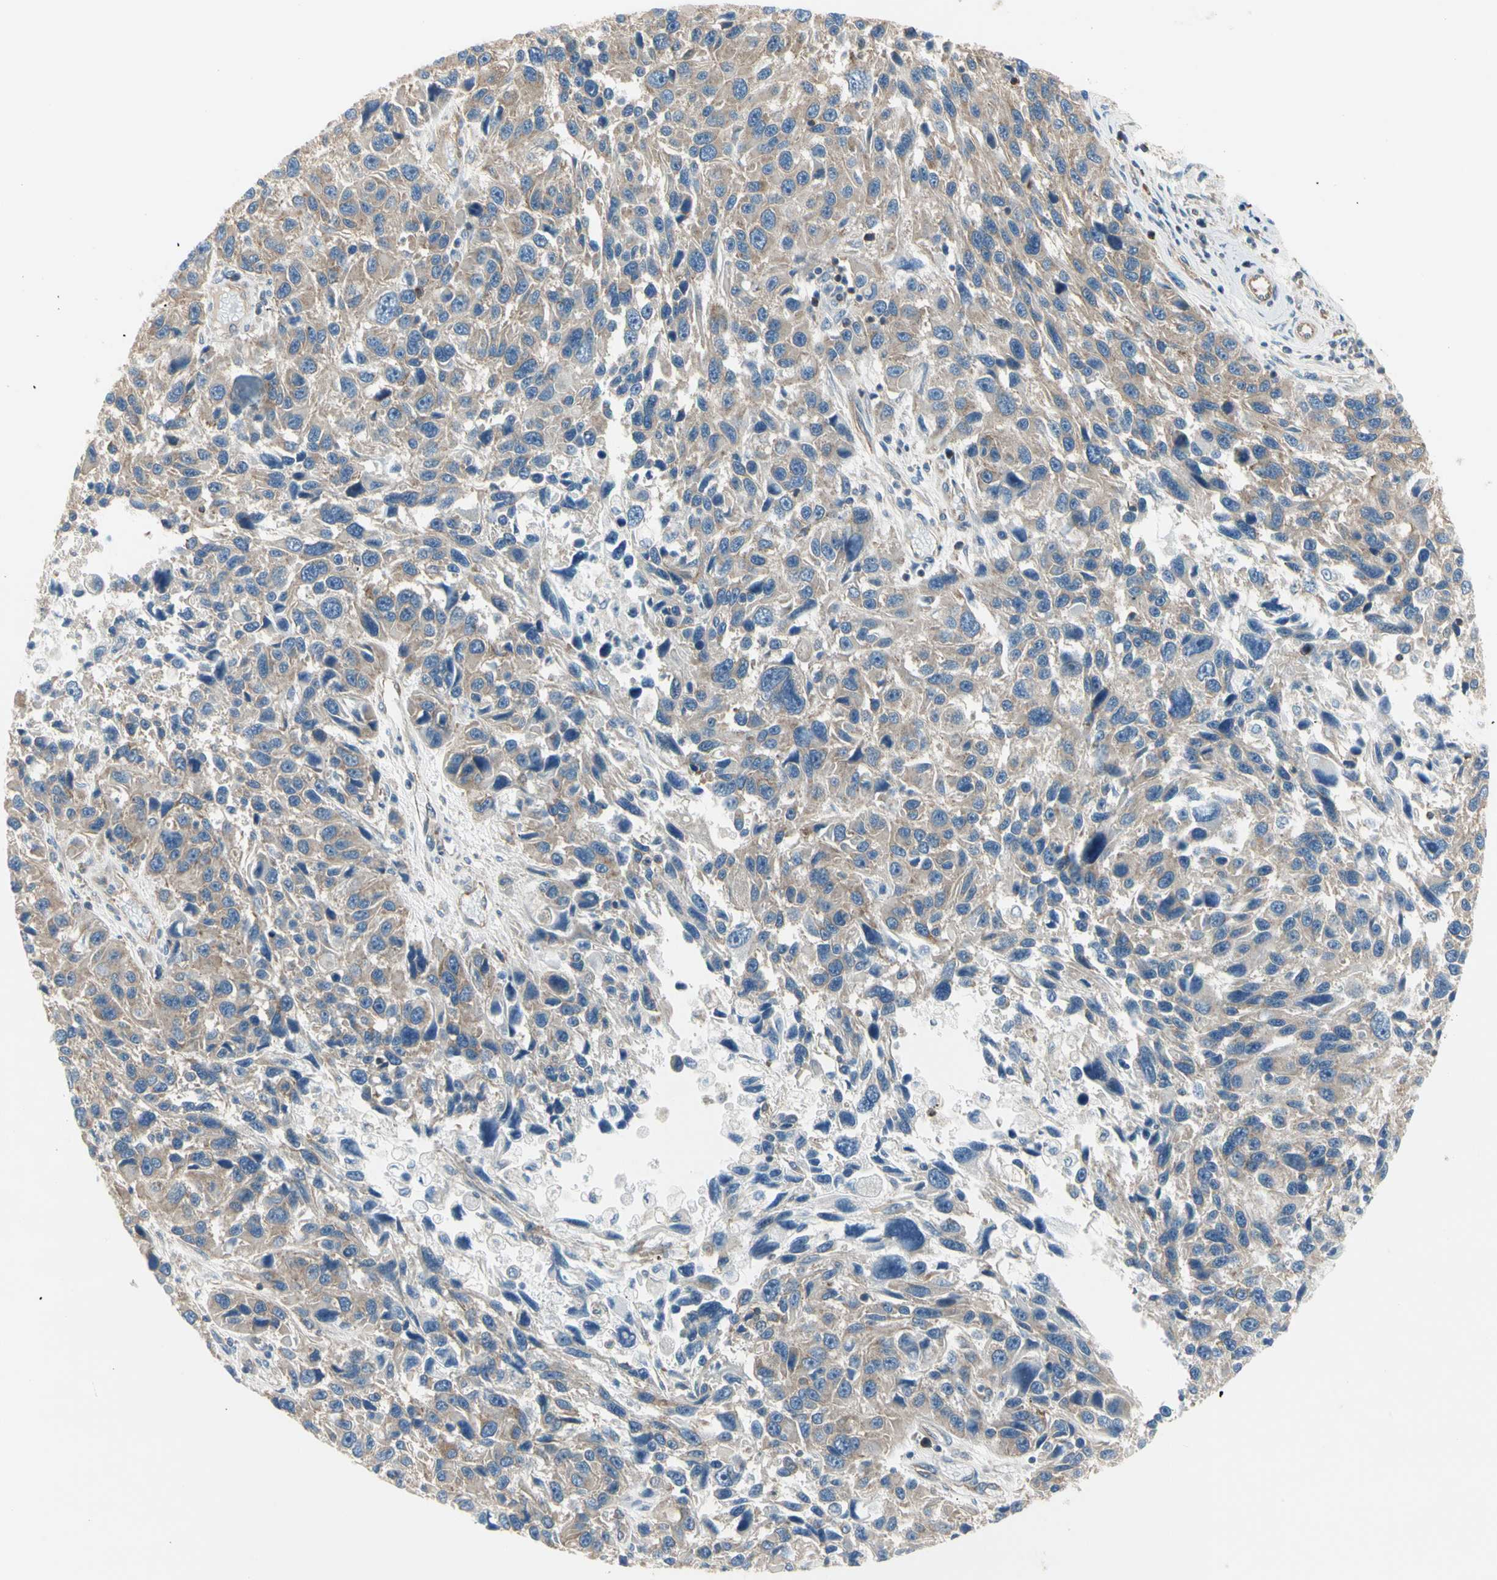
{"staining": {"intensity": "weak", "quantity": ">75%", "location": "cytoplasmic/membranous"}, "tissue": "melanoma", "cell_type": "Tumor cells", "image_type": "cancer", "snomed": [{"axis": "morphology", "description": "Malignant melanoma, NOS"}, {"axis": "topography", "description": "Skin"}], "caption": "IHC (DAB (3,3'-diaminobenzidine)) staining of malignant melanoma demonstrates weak cytoplasmic/membranous protein positivity in about >75% of tumor cells. The protein is shown in brown color, while the nuclei are stained blue.", "gene": "AGFG1", "patient": {"sex": "male", "age": 53}}